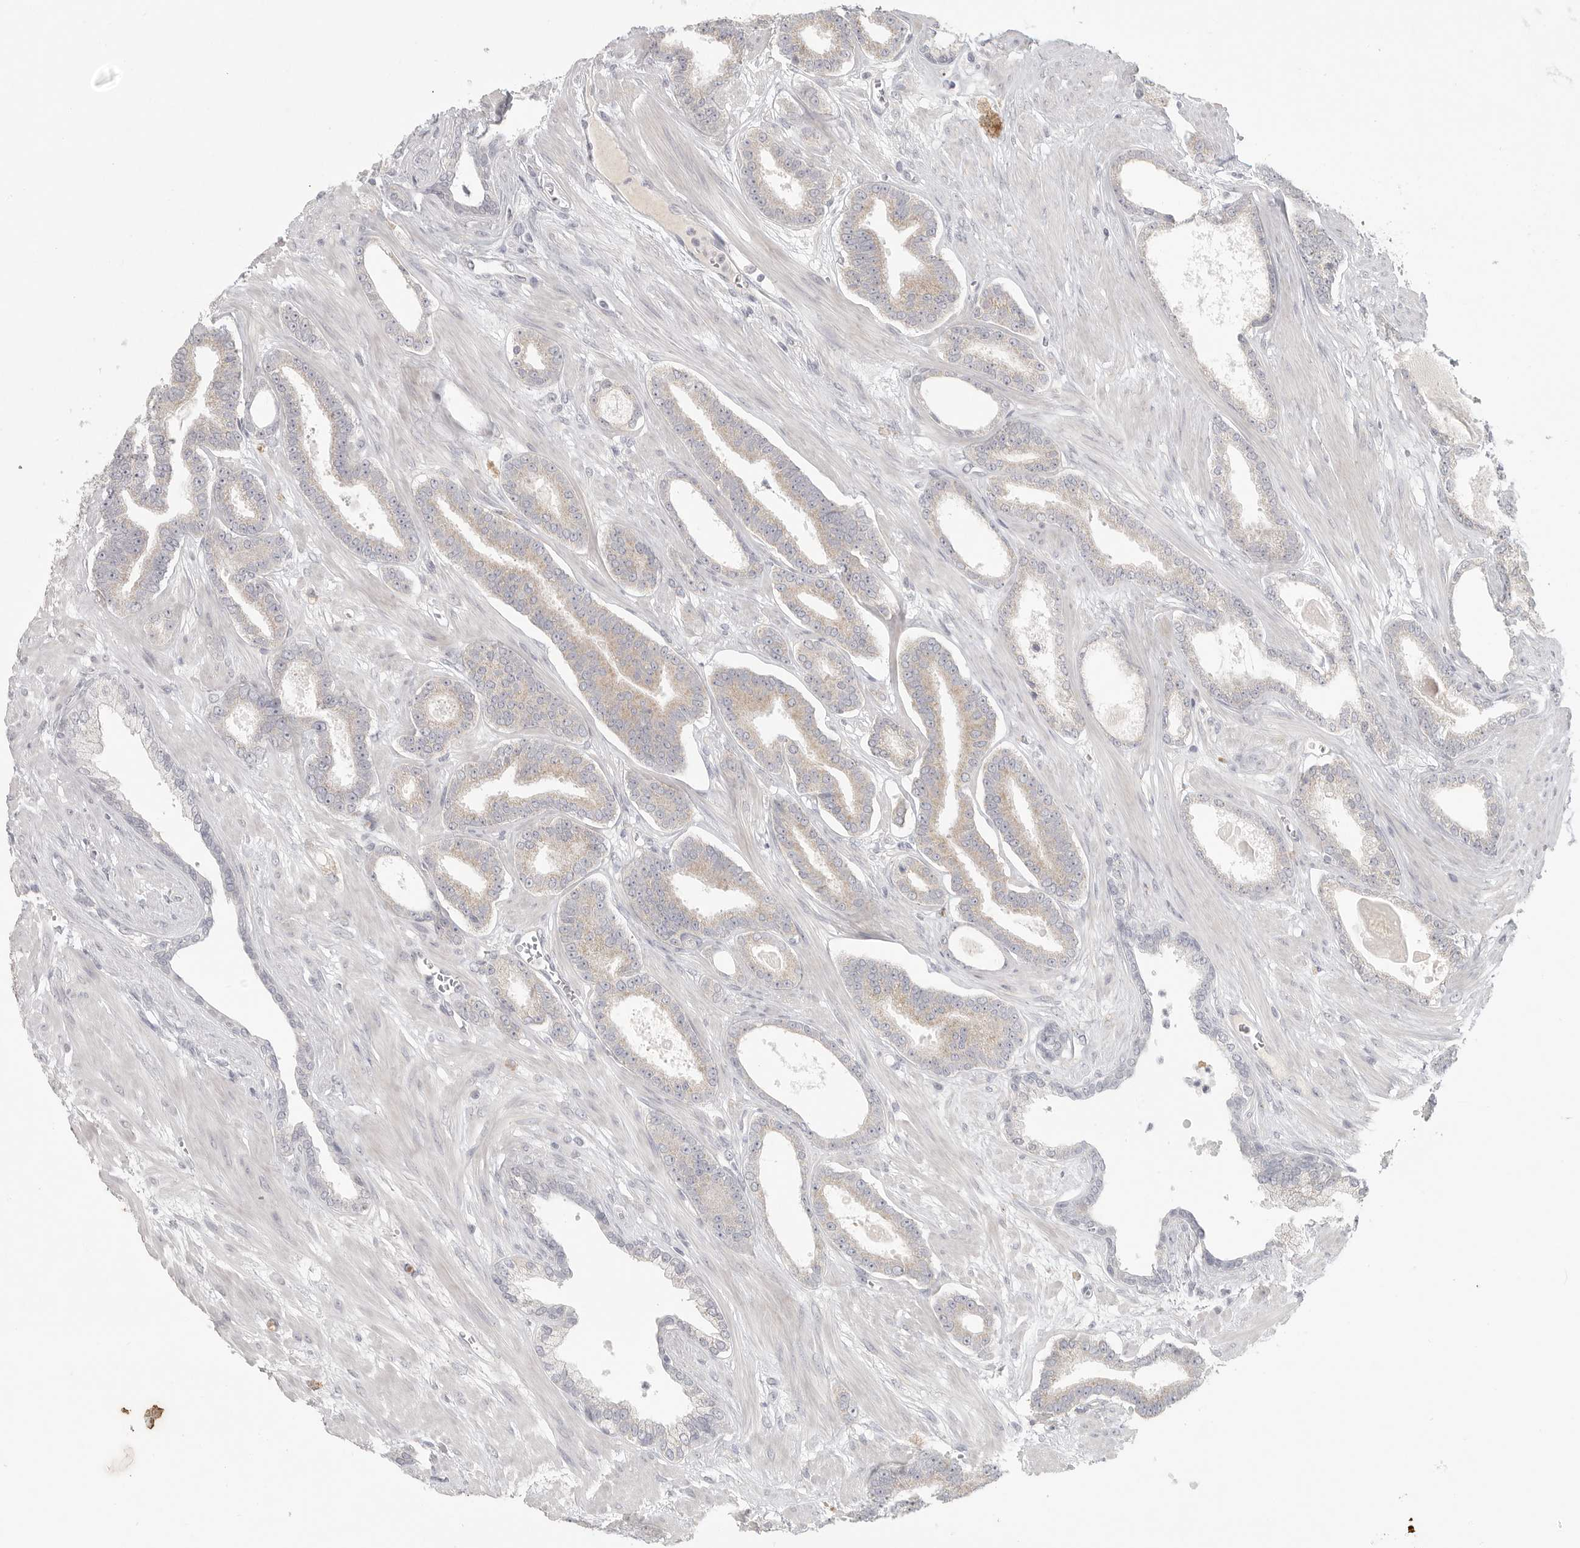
{"staining": {"intensity": "weak", "quantity": "25%-75%", "location": "cytoplasmic/membranous"}, "tissue": "prostate cancer", "cell_type": "Tumor cells", "image_type": "cancer", "snomed": [{"axis": "morphology", "description": "Adenocarcinoma, Low grade"}, {"axis": "topography", "description": "Prostate"}], "caption": "The image reveals staining of prostate cancer (adenocarcinoma (low-grade)), revealing weak cytoplasmic/membranous protein expression (brown color) within tumor cells.", "gene": "SLC25A36", "patient": {"sex": "male", "age": 70}}